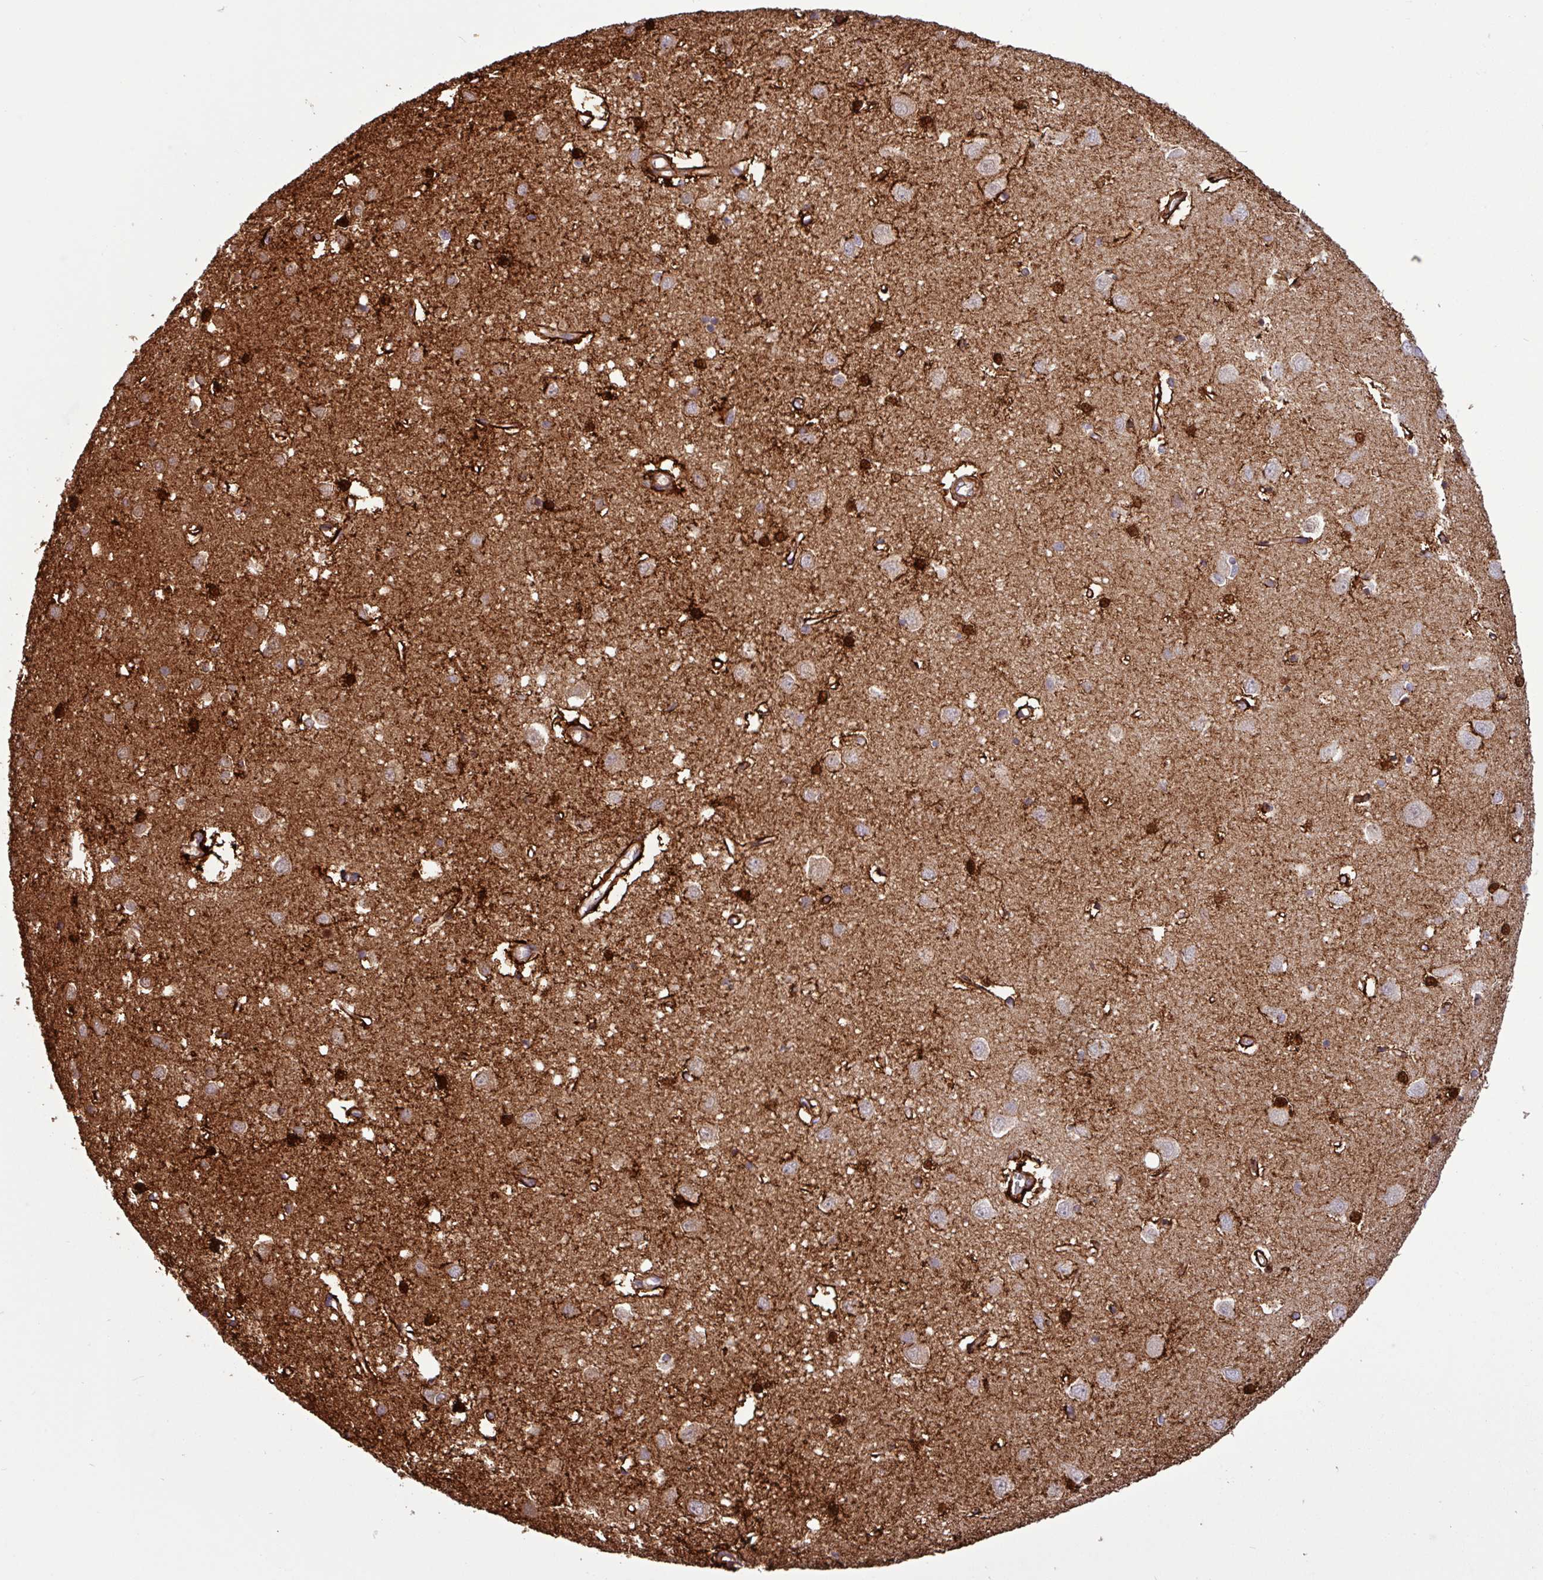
{"staining": {"intensity": "strong", "quantity": ">75%", "location": "cytoplasmic/membranous"}, "tissue": "cerebral cortex", "cell_type": "Endothelial cells", "image_type": "normal", "snomed": [{"axis": "morphology", "description": "Normal tissue, NOS"}, {"axis": "topography", "description": "Cerebral cortex"}], "caption": "Immunohistochemistry (IHC) image of unremarkable cerebral cortex: human cerebral cortex stained using immunohistochemistry shows high levels of strong protein expression localized specifically in the cytoplasmic/membranous of endothelial cells, appearing as a cytoplasmic/membranous brown color.", "gene": "PCED1A", "patient": {"sex": "female", "age": 64}}